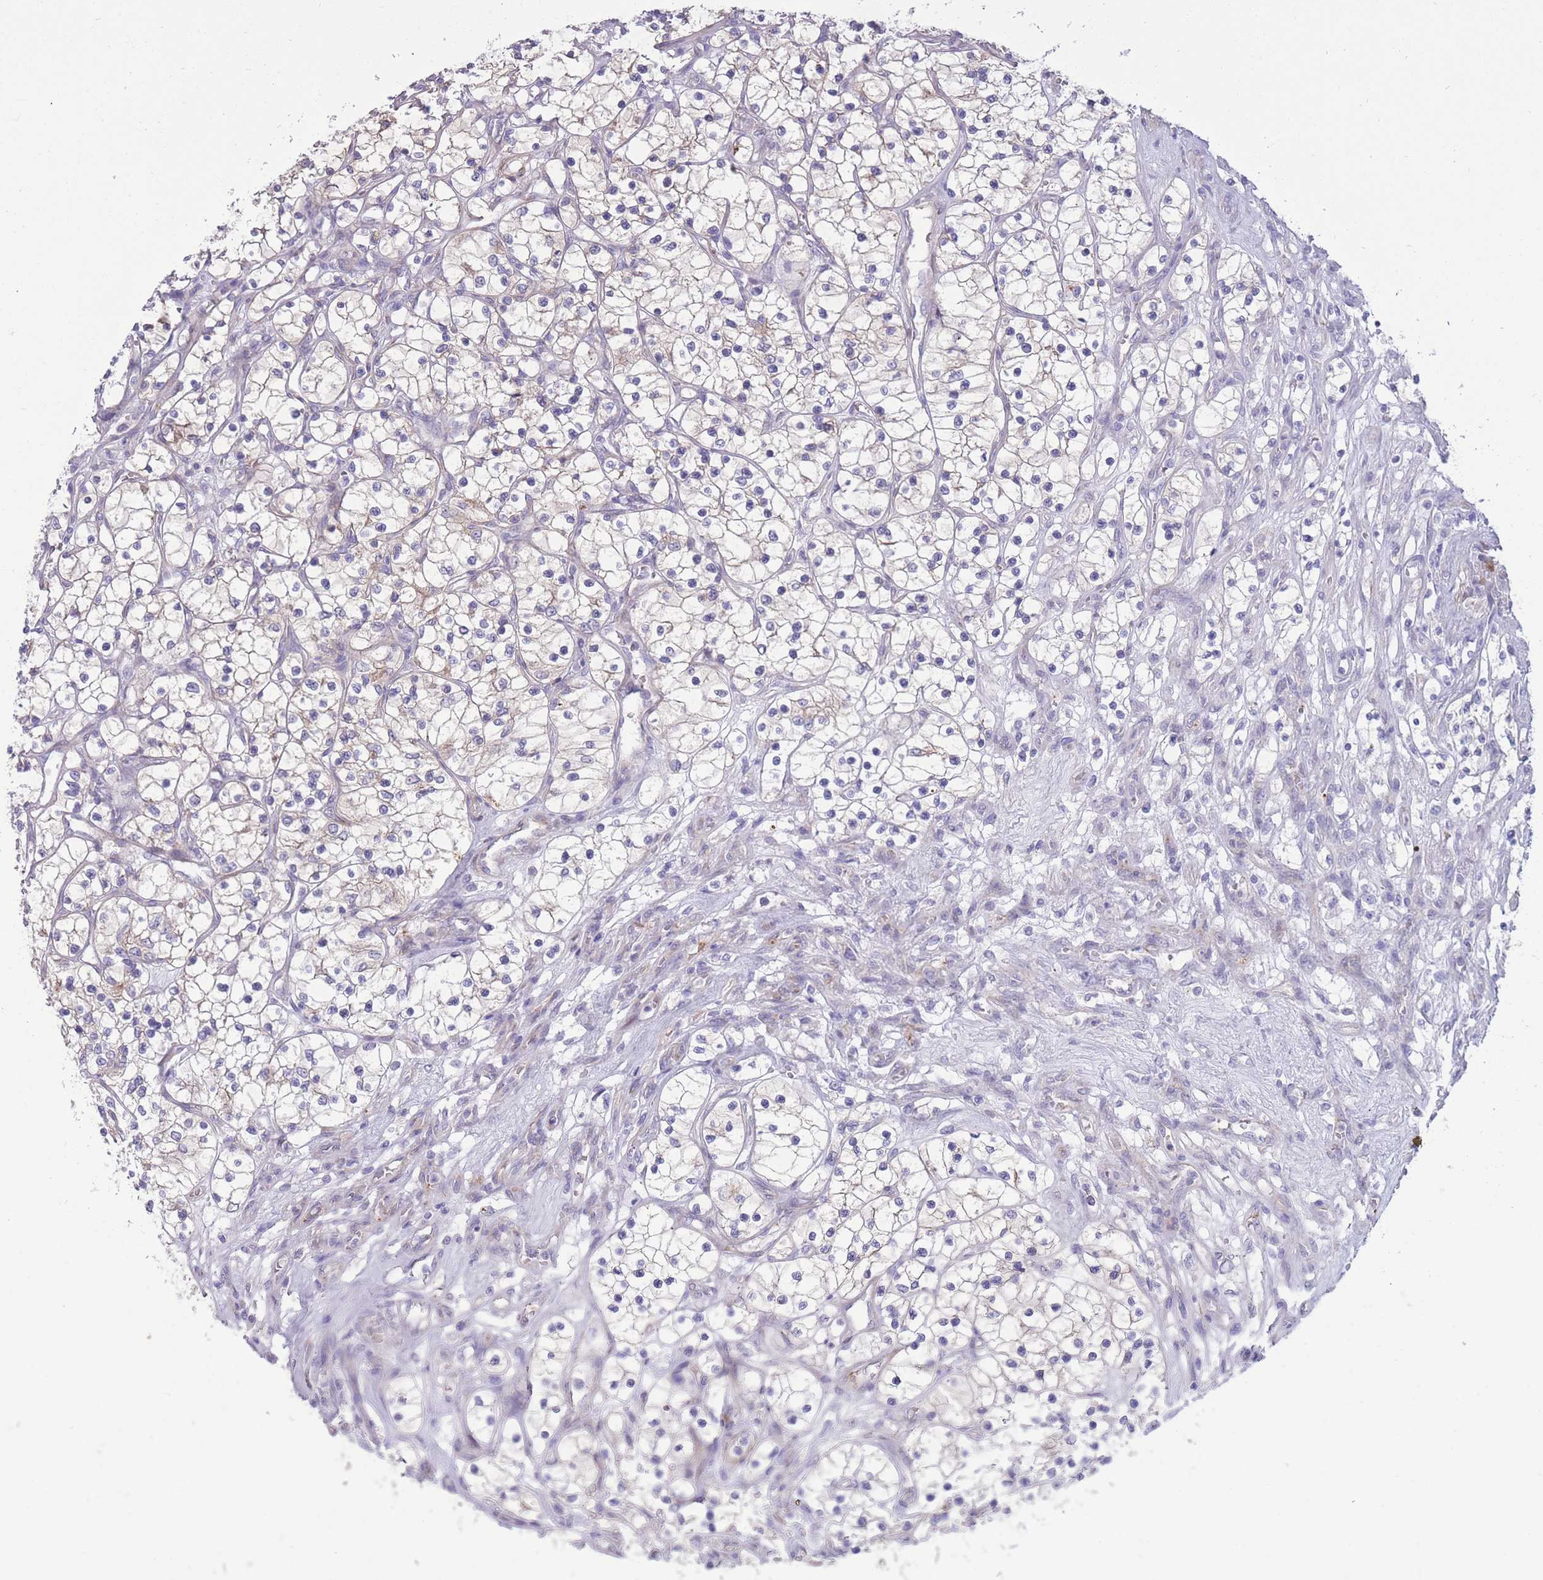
{"staining": {"intensity": "negative", "quantity": "none", "location": "none"}, "tissue": "renal cancer", "cell_type": "Tumor cells", "image_type": "cancer", "snomed": [{"axis": "morphology", "description": "Adenocarcinoma, NOS"}, {"axis": "topography", "description": "Kidney"}], "caption": "High power microscopy photomicrograph of an immunohistochemistry (IHC) micrograph of adenocarcinoma (renal), revealing no significant positivity in tumor cells.", "gene": "RGS11", "patient": {"sex": "female", "age": 69}}